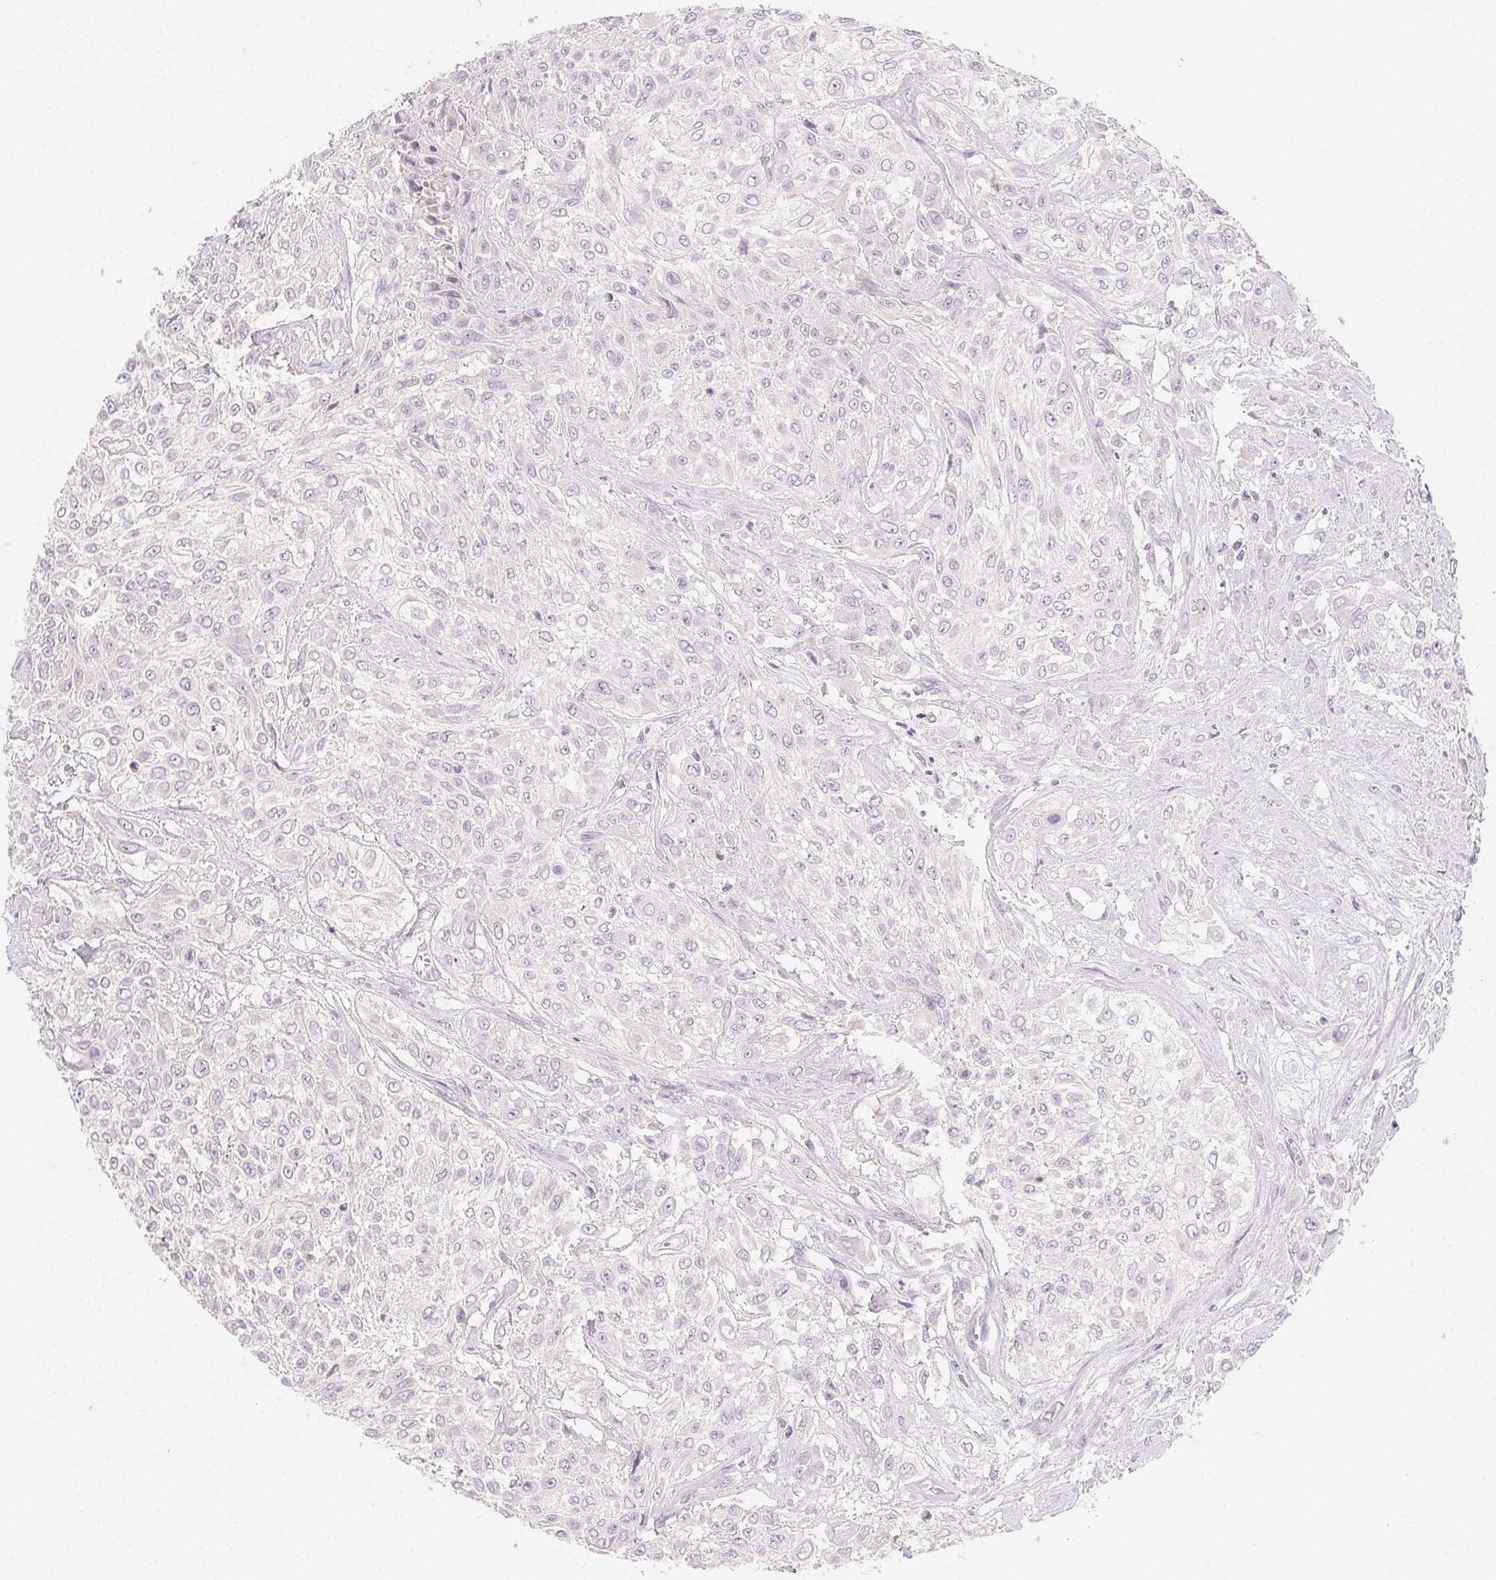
{"staining": {"intensity": "negative", "quantity": "none", "location": "none"}, "tissue": "urothelial cancer", "cell_type": "Tumor cells", "image_type": "cancer", "snomed": [{"axis": "morphology", "description": "Urothelial carcinoma, High grade"}, {"axis": "topography", "description": "Urinary bladder"}], "caption": "An immunohistochemistry image of urothelial carcinoma (high-grade) is shown. There is no staining in tumor cells of urothelial carcinoma (high-grade).", "gene": "MCOLN3", "patient": {"sex": "male", "age": 57}}